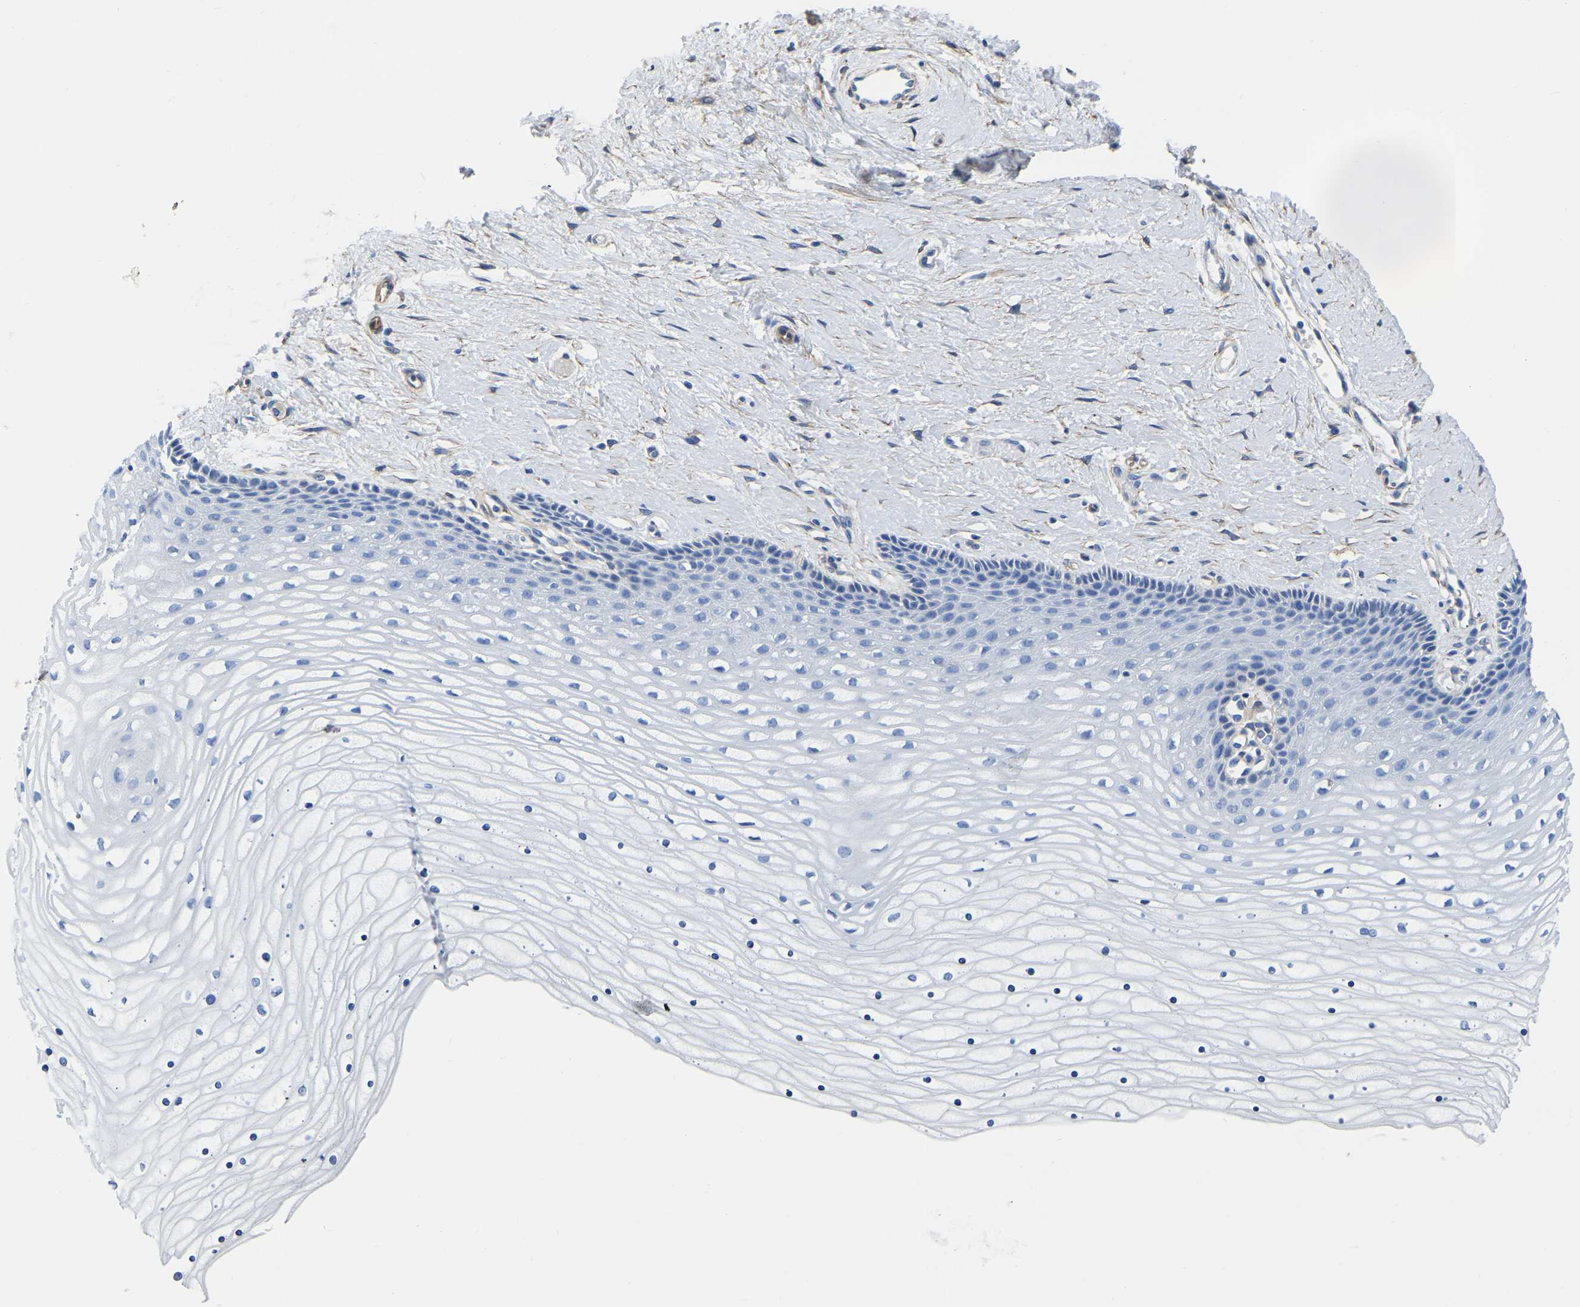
{"staining": {"intensity": "negative", "quantity": "none", "location": "none"}, "tissue": "cervix", "cell_type": "Glandular cells", "image_type": "normal", "snomed": [{"axis": "morphology", "description": "Normal tissue, NOS"}, {"axis": "topography", "description": "Cervix"}], "caption": "This is an immunohistochemistry (IHC) histopathology image of benign human cervix. There is no positivity in glandular cells.", "gene": "SLC45A3", "patient": {"sex": "female", "age": 39}}